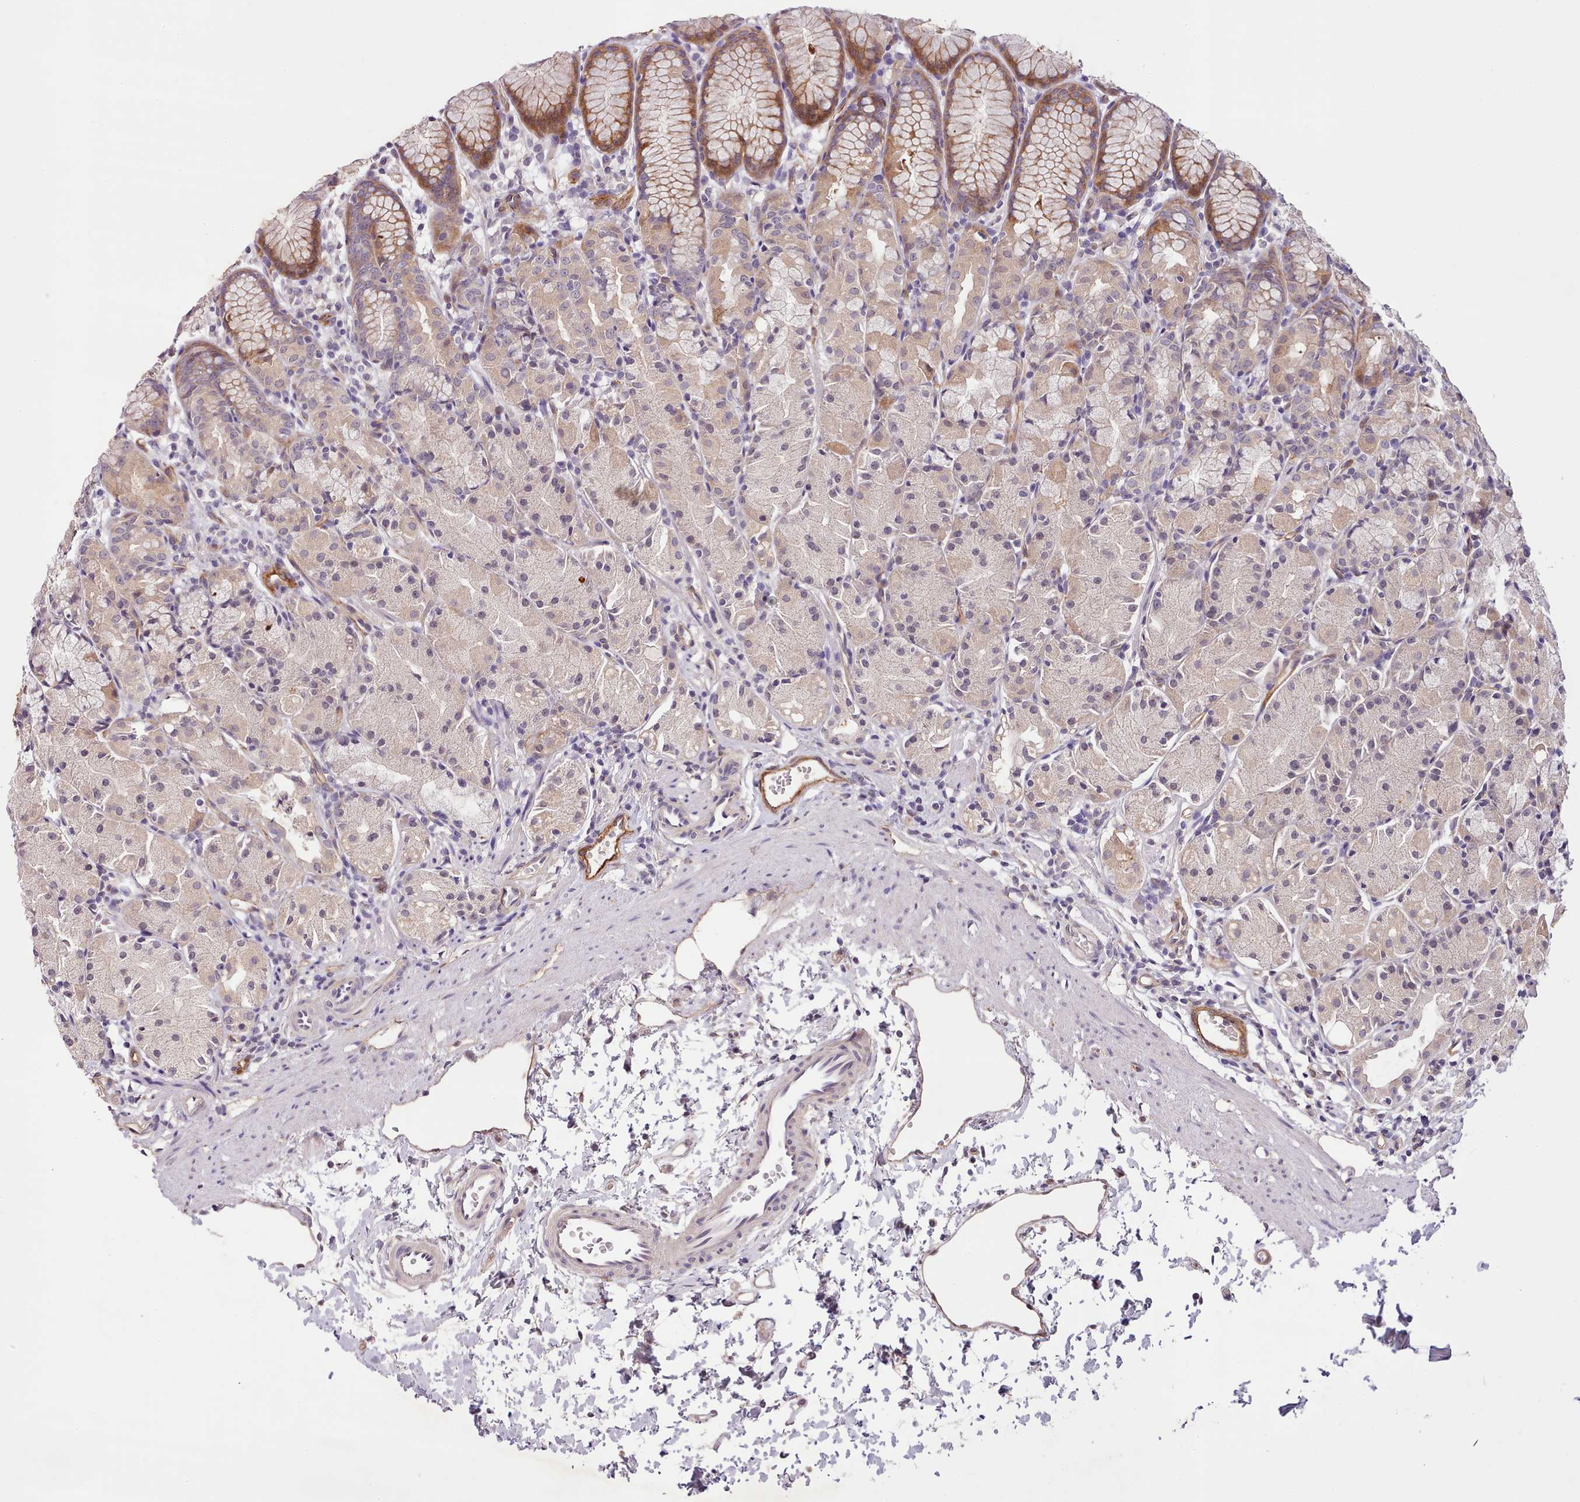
{"staining": {"intensity": "moderate", "quantity": "25%-75%", "location": "cytoplasmic/membranous"}, "tissue": "stomach", "cell_type": "Glandular cells", "image_type": "normal", "snomed": [{"axis": "morphology", "description": "Normal tissue, NOS"}, {"axis": "topography", "description": "Stomach, upper"}], "caption": "Immunohistochemical staining of normal human stomach exhibits moderate cytoplasmic/membranous protein positivity in about 25%-75% of glandular cells. Nuclei are stained in blue.", "gene": "ZNF658", "patient": {"sex": "male", "age": 47}}